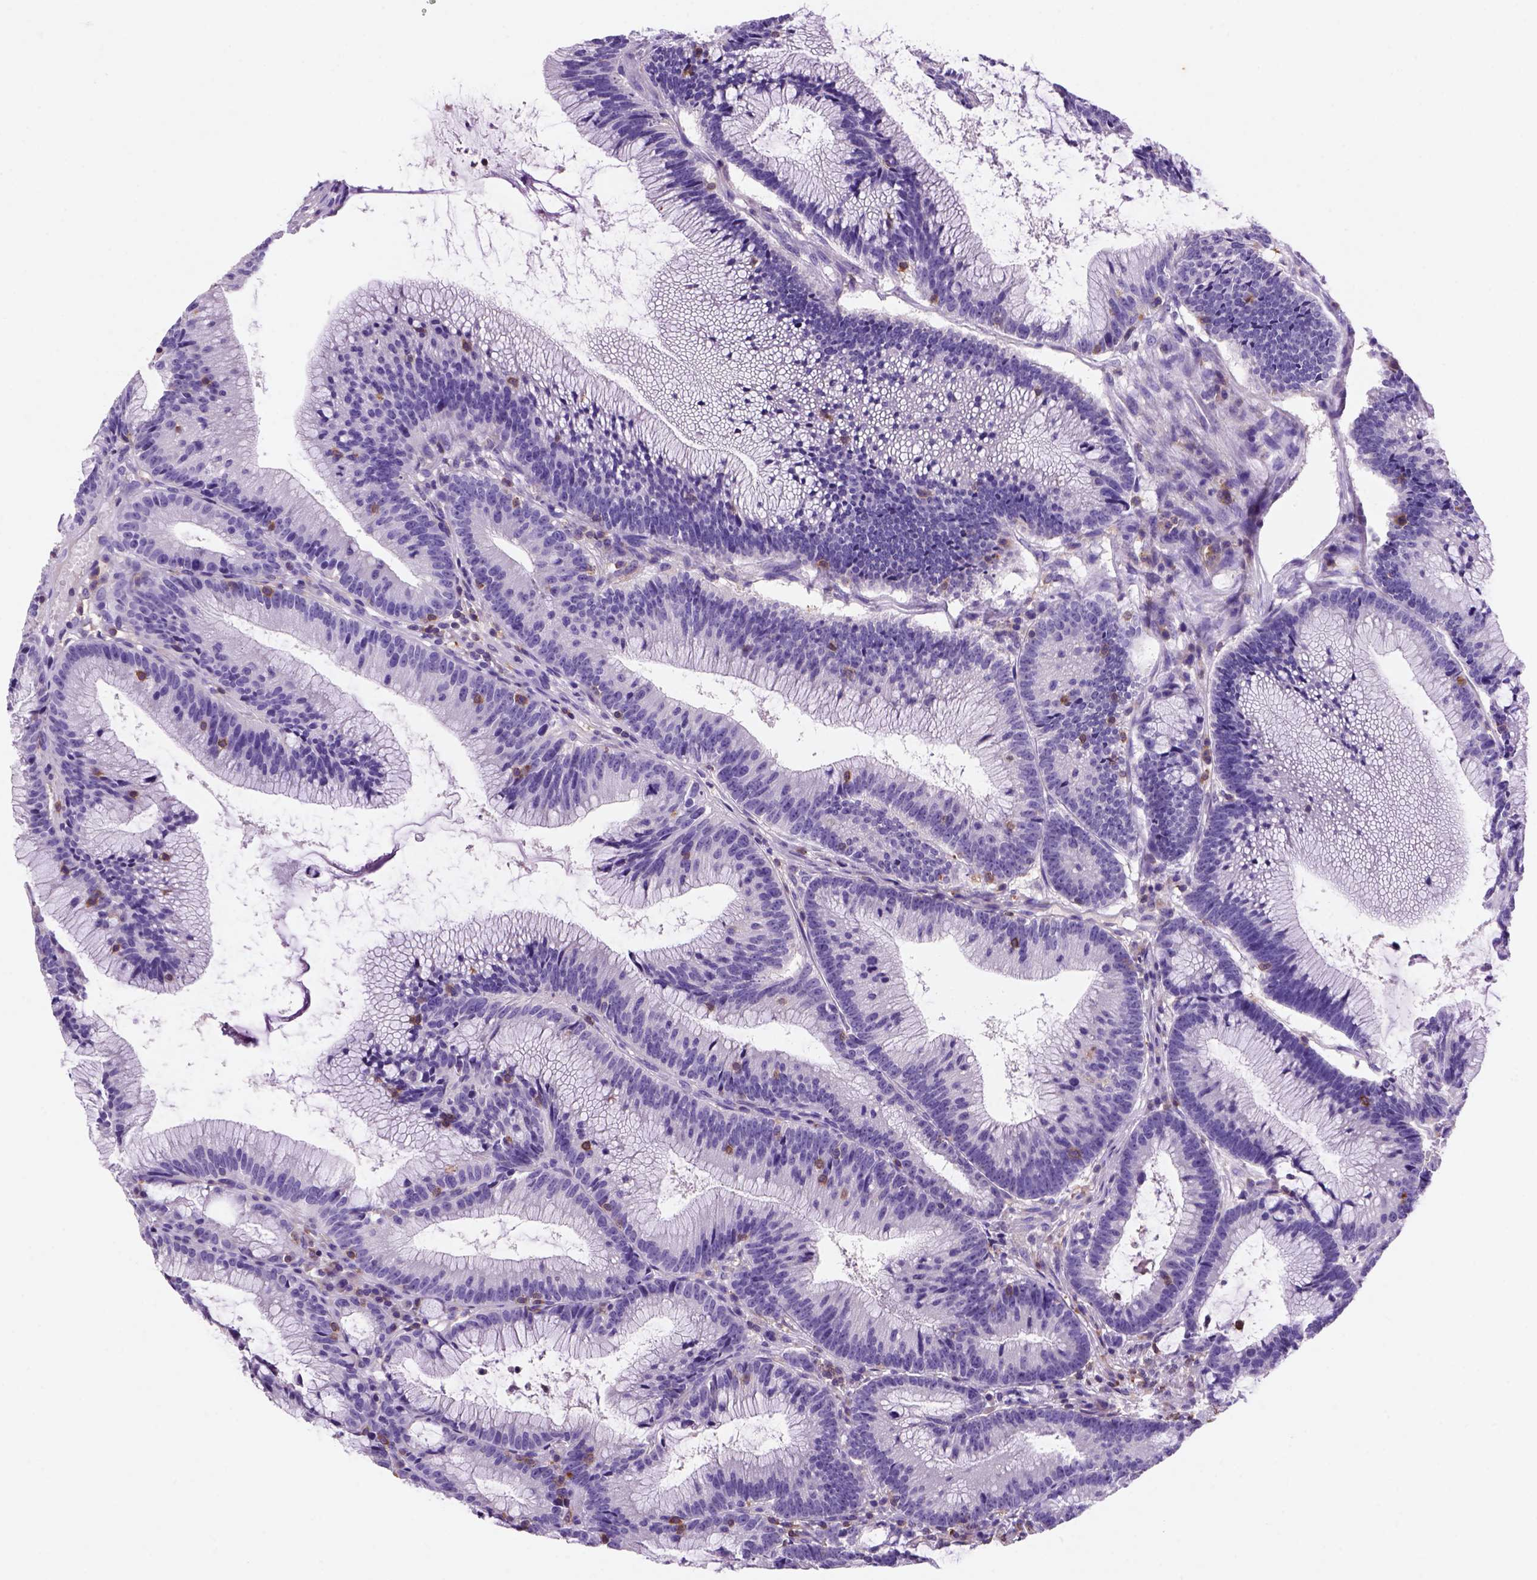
{"staining": {"intensity": "negative", "quantity": "none", "location": "none"}, "tissue": "colorectal cancer", "cell_type": "Tumor cells", "image_type": "cancer", "snomed": [{"axis": "morphology", "description": "Adenocarcinoma, NOS"}, {"axis": "topography", "description": "Colon"}], "caption": "This photomicrograph is of adenocarcinoma (colorectal) stained with immunohistochemistry (IHC) to label a protein in brown with the nuclei are counter-stained blue. There is no positivity in tumor cells.", "gene": "INPP5D", "patient": {"sex": "female", "age": 78}}